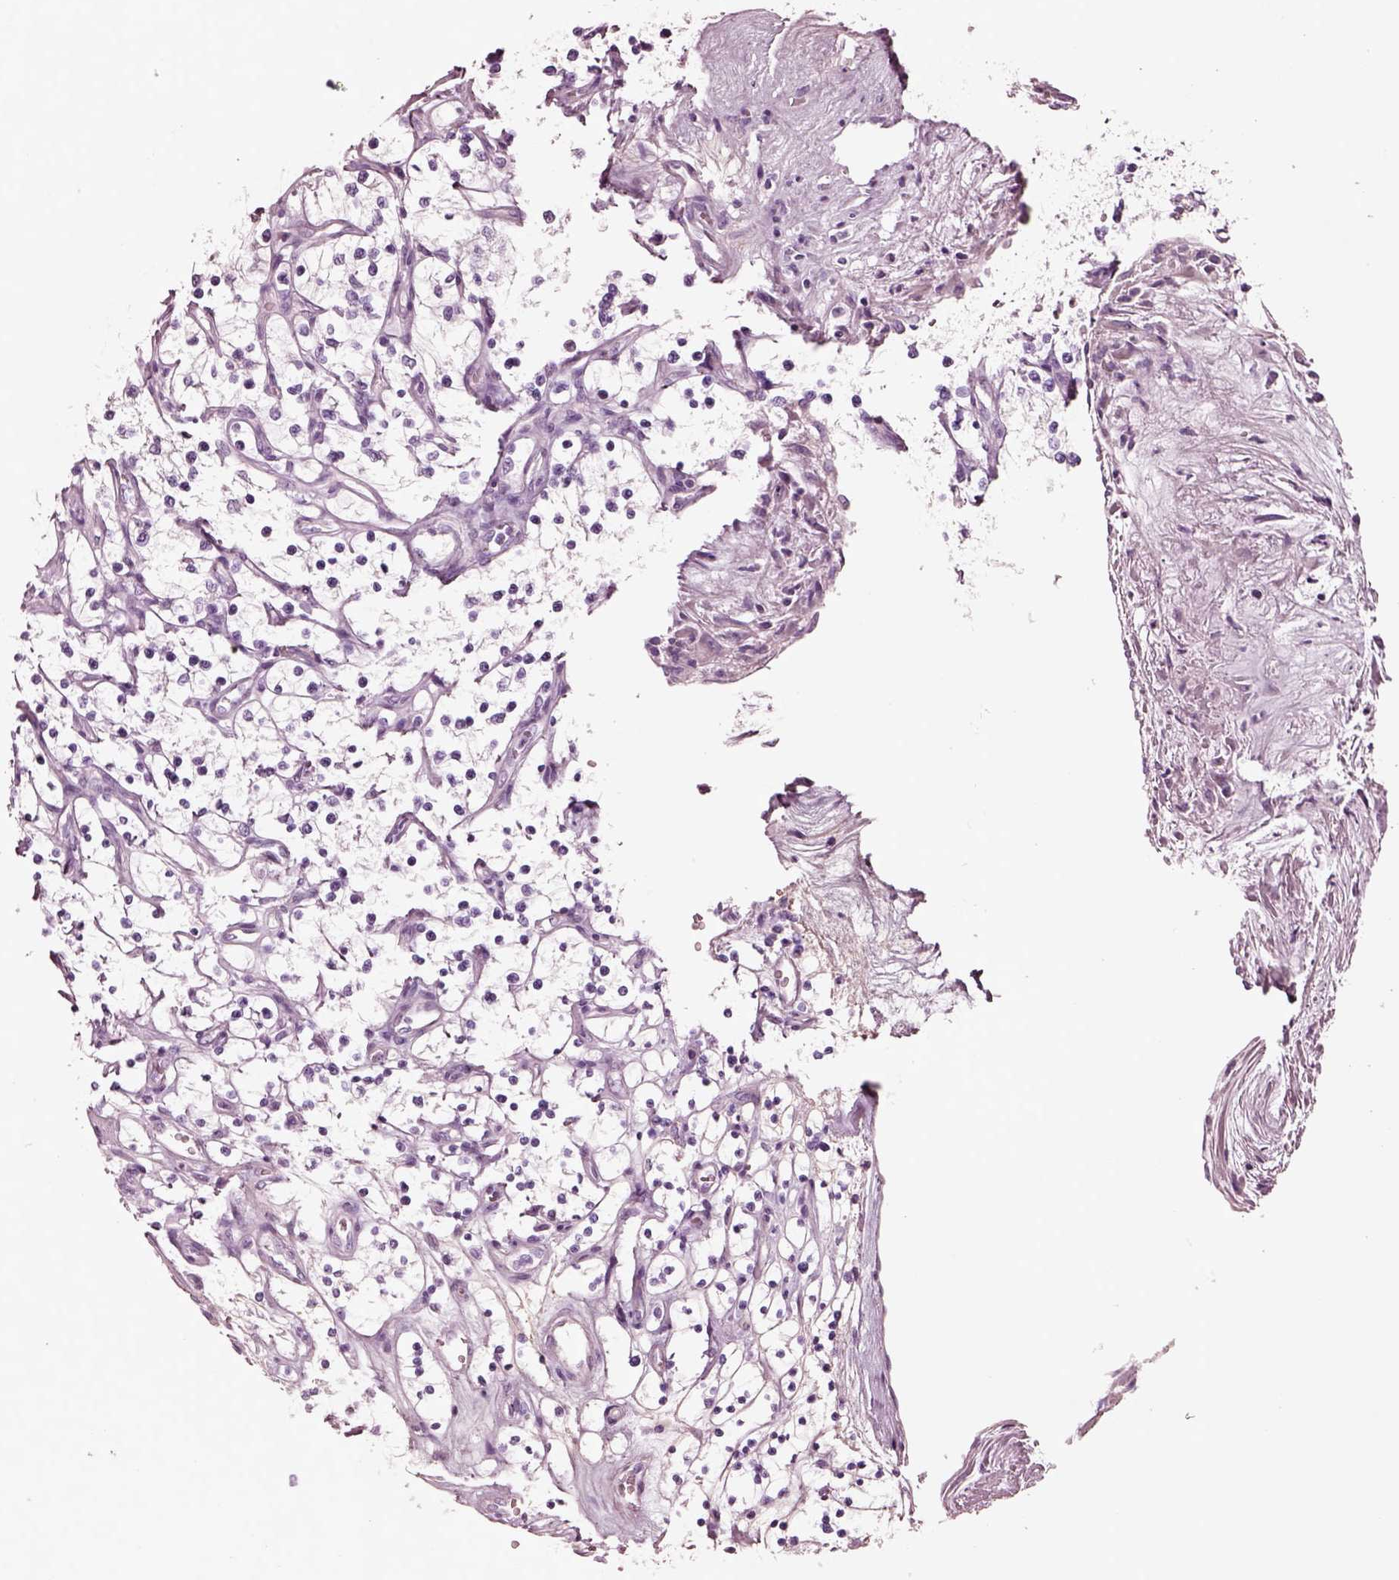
{"staining": {"intensity": "negative", "quantity": "none", "location": "none"}, "tissue": "renal cancer", "cell_type": "Tumor cells", "image_type": "cancer", "snomed": [{"axis": "morphology", "description": "Adenocarcinoma, NOS"}, {"axis": "topography", "description": "Kidney"}], "caption": "High power microscopy histopathology image of an immunohistochemistry (IHC) image of renal cancer, revealing no significant expression in tumor cells.", "gene": "NMRK2", "patient": {"sex": "female", "age": 69}}